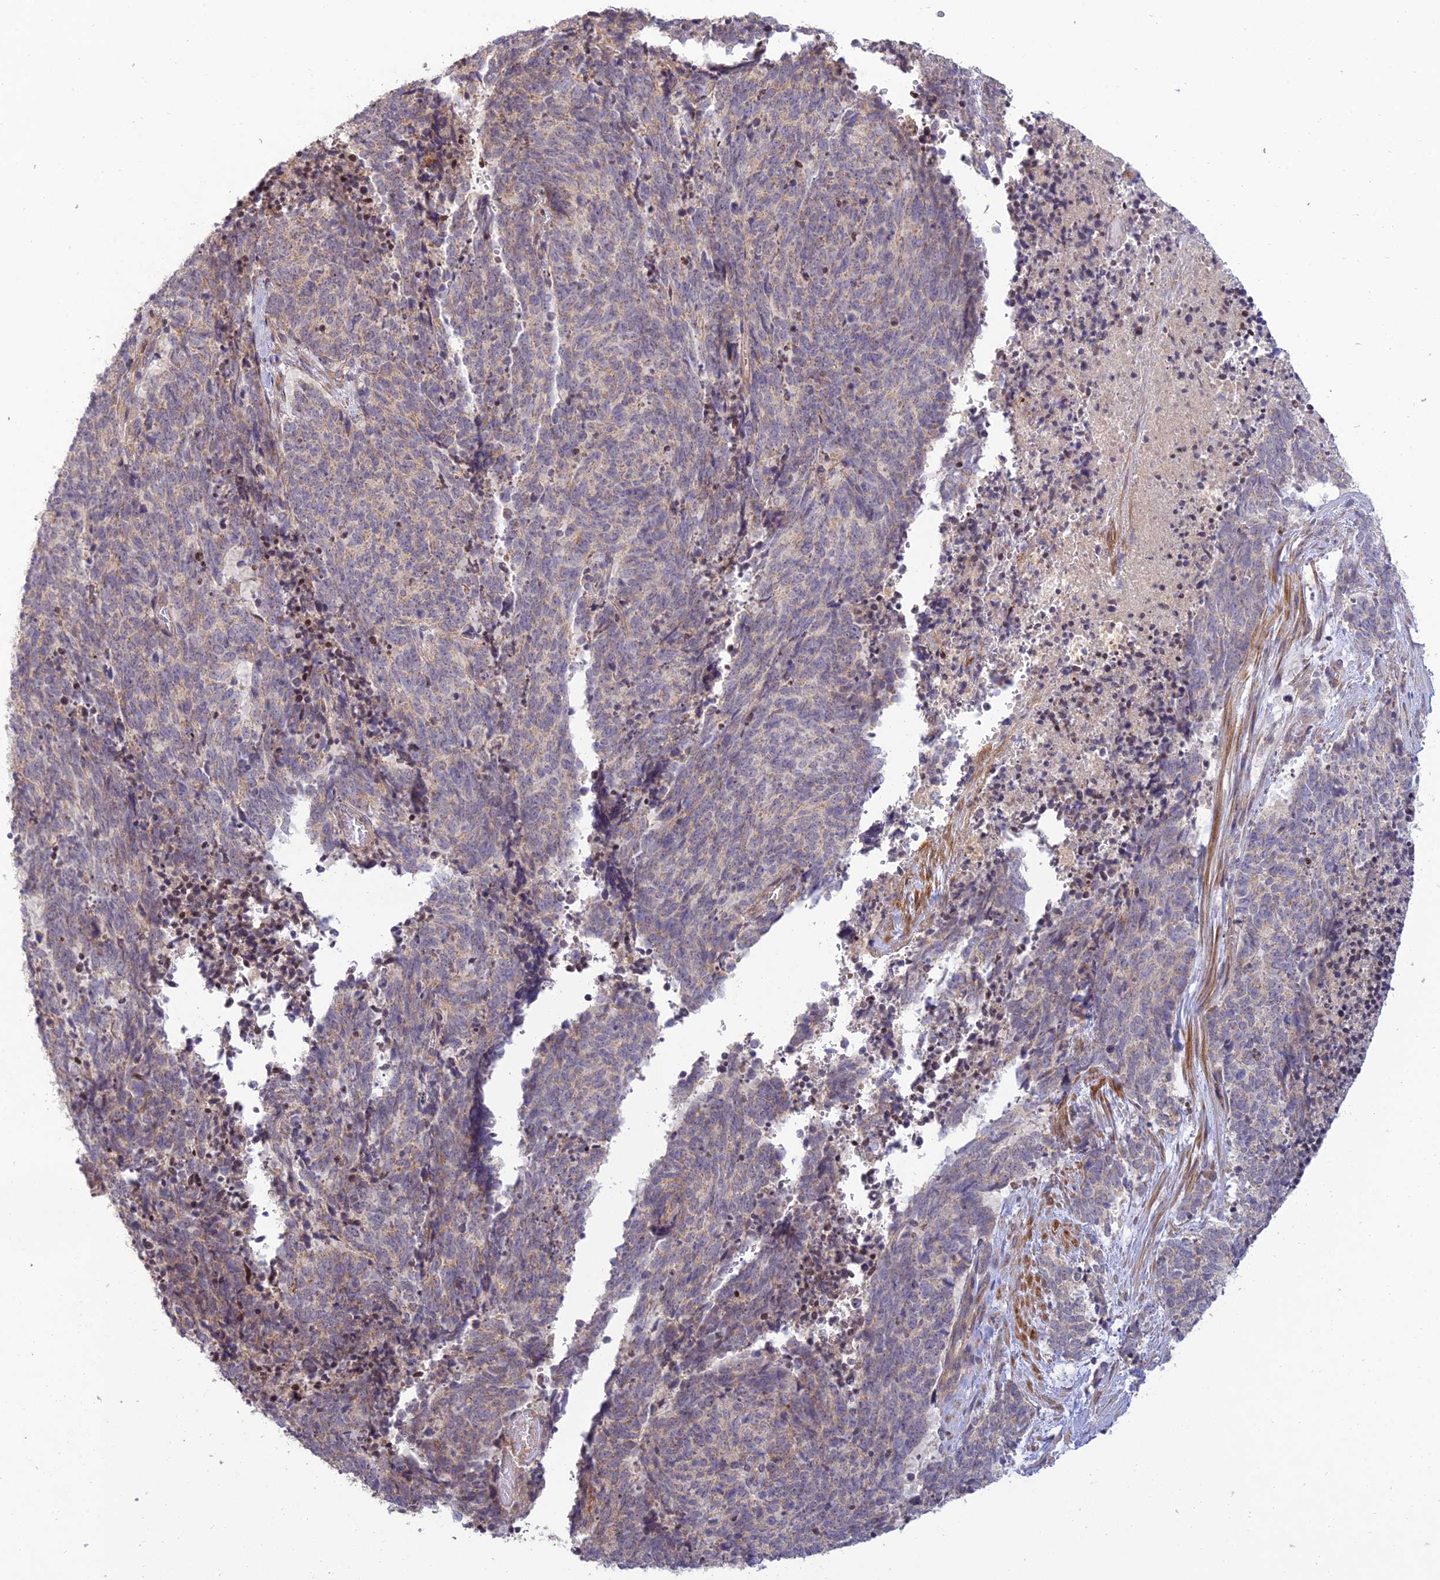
{"staining": {"intensity": "weak", "quantity": "25%-75%", "location": "cytoplasmic/membranous"}, "tissue": "cervical cancer", "cell_type": "Tumor cells", "image_type": "cancer", "snomed": [{"axis": "morphology", "description": "Squamous cell carcinoma, NOS"}, {"axis": "topography", "description": "Cervix"}], "caption": "Immunohistochemical staining of human cervical squamous cell carcinoma shows weak cytoplasmic/membranous protein positivity in about 25%-75% of tumor cells.", "gene": "C3orf20", "patient": {"sex": "female", "age": 29}}